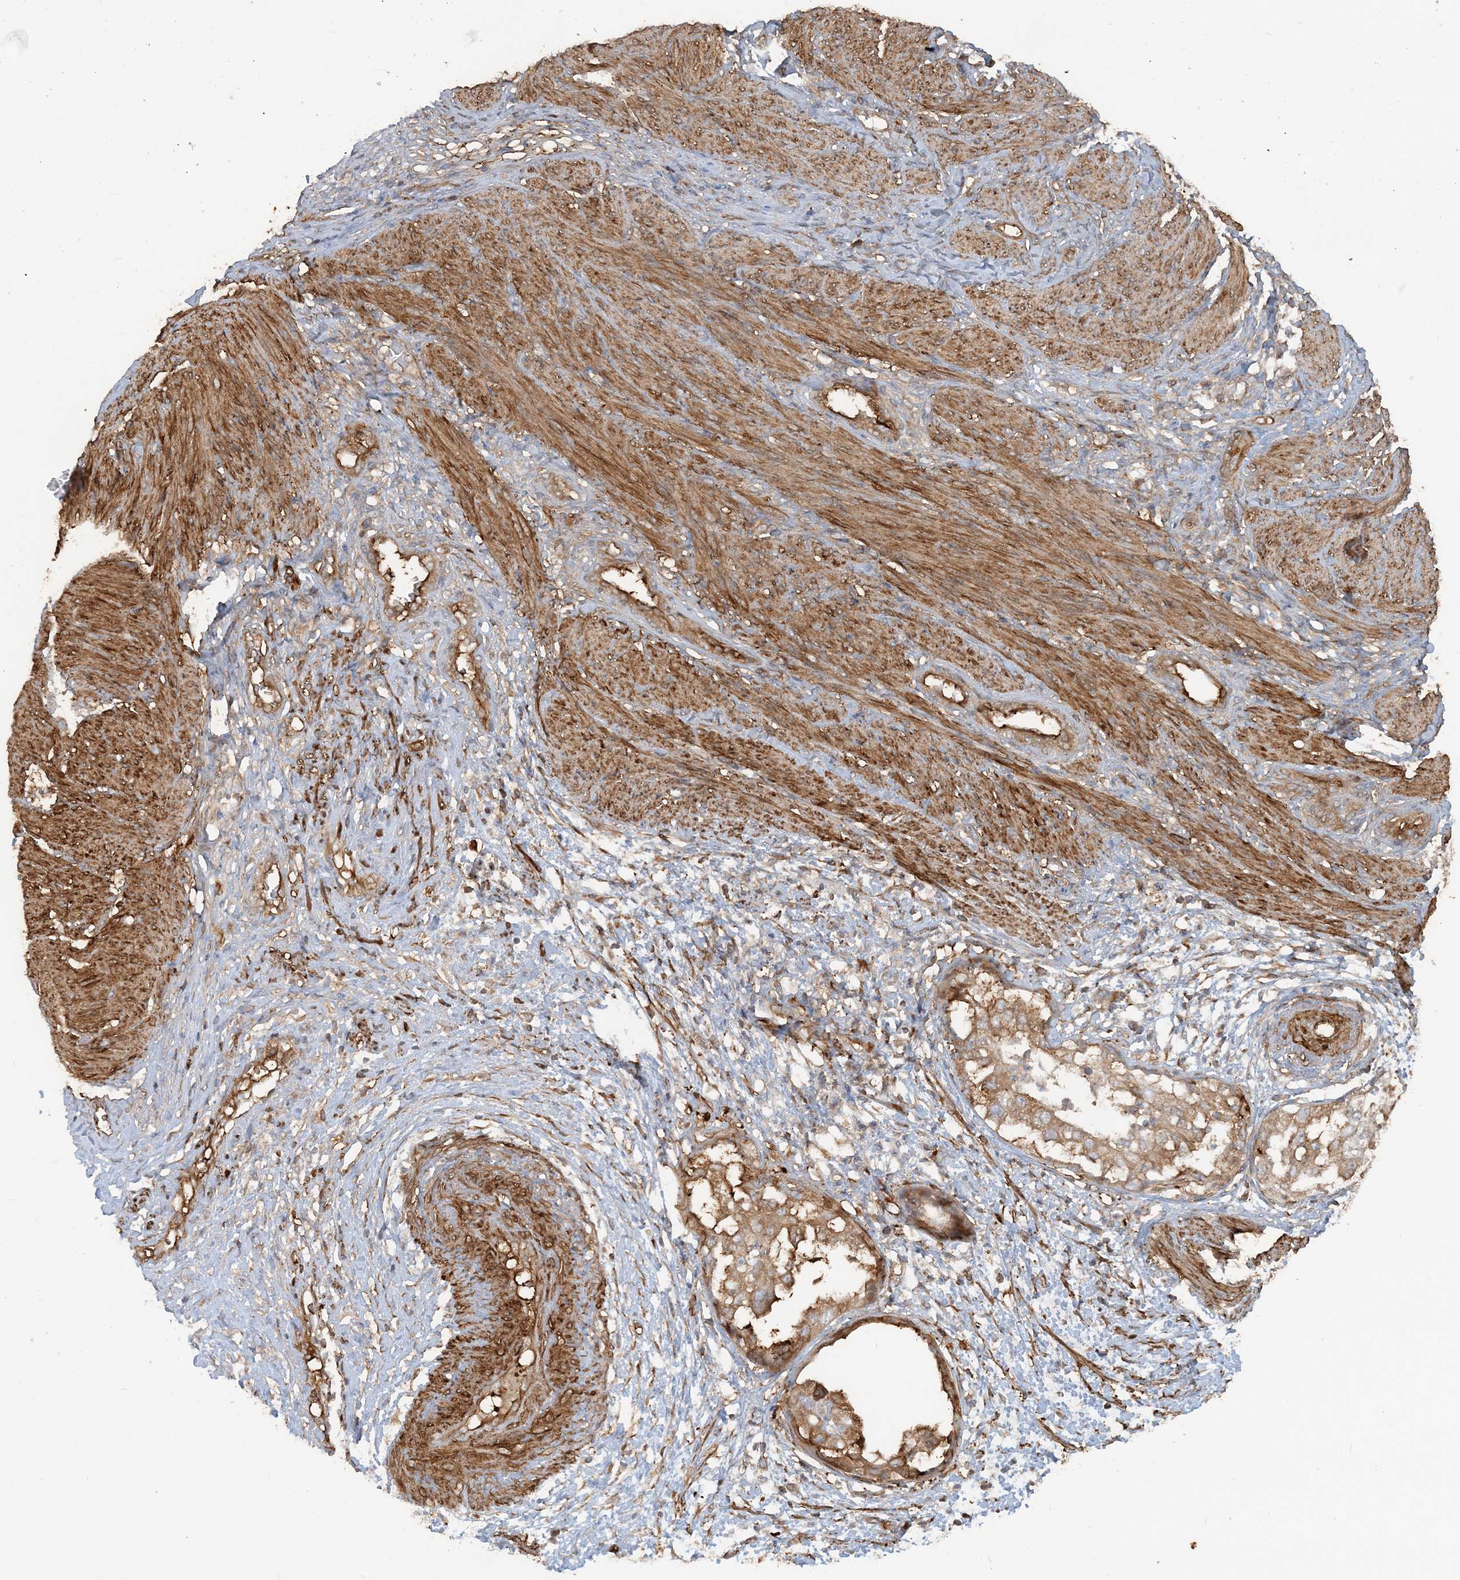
{"staining": {"intensity": "moderate", "quantity": ">75%", "location": "cytoplasmic/membranous"}, "tissue": "endometrial cancer", "cell_type": "Tumor cells", "image_type": "cancer", "snomed": [{"axis": "morphology", "description": "Adenocarcinoma, NOS"}, {"axis": "topography", "description": "Endometrium"}], "caption": "A brown stain shows moderate cytoplasmic/membranous positivity of a protein in human endometrial cancer tumor cells. Nuclei are stained in blue.", "gene": "DSTN", "patient": {"sex": "female", "age": 85}}